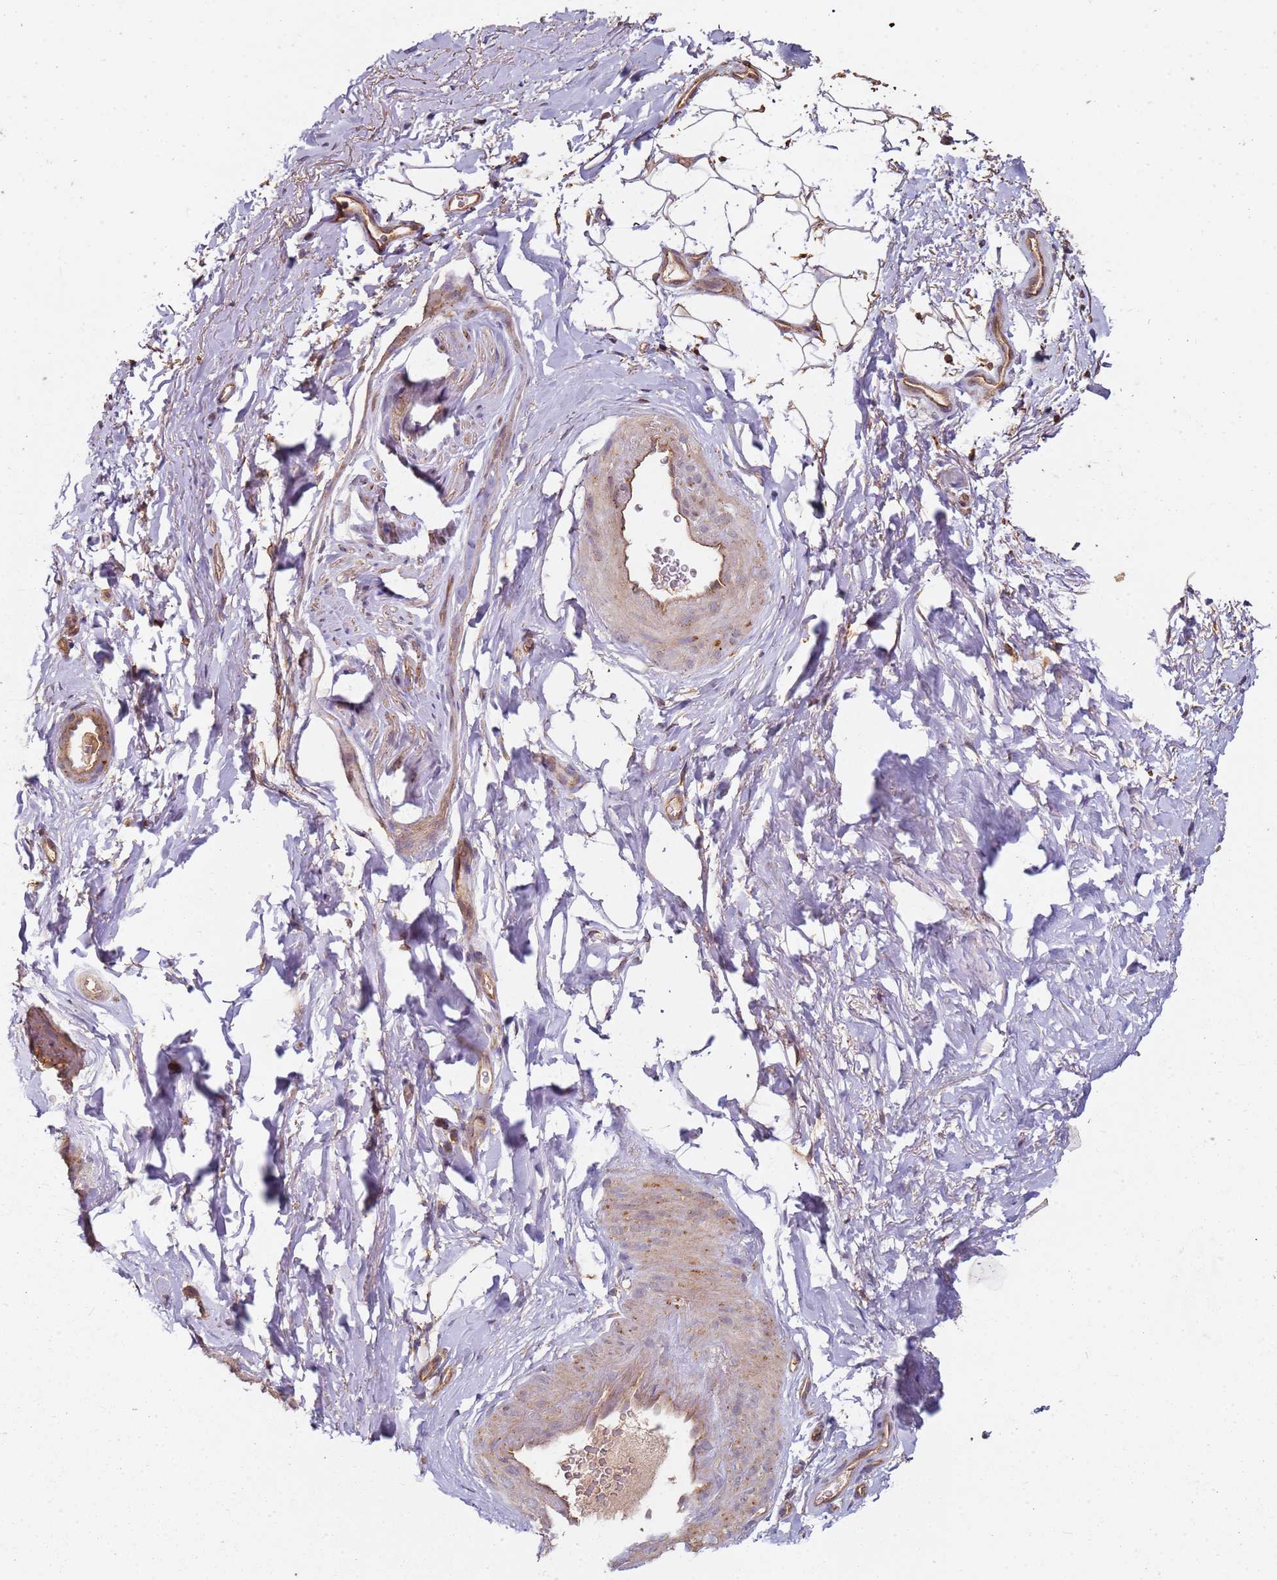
{"staining": {"intensity": "weak", "quantity": ">75%", "location": "cytoplasmic/membranous"}, "tissue": "smooth muscle", "cell_type": "Smooth muscle cells", "image_type": "normal", "snomed": [{"axis": "morphology", "description": "Normal tissue, NOS"}, {"axis": "topography", "description": "Smooth muscle"}, {"axis": "topography", "description": "Peripheral nerve tissue"}], "caption": "A micrograph of smooth muscle stained for a protein displays weak cytoplasmic/membranous brown staining in smooth muscle cells. (Brightfield microscopy of DAB IHC at high magnification).", "gene": "SCGB2B2", "patient": {"sex": "male", "age": 69}}